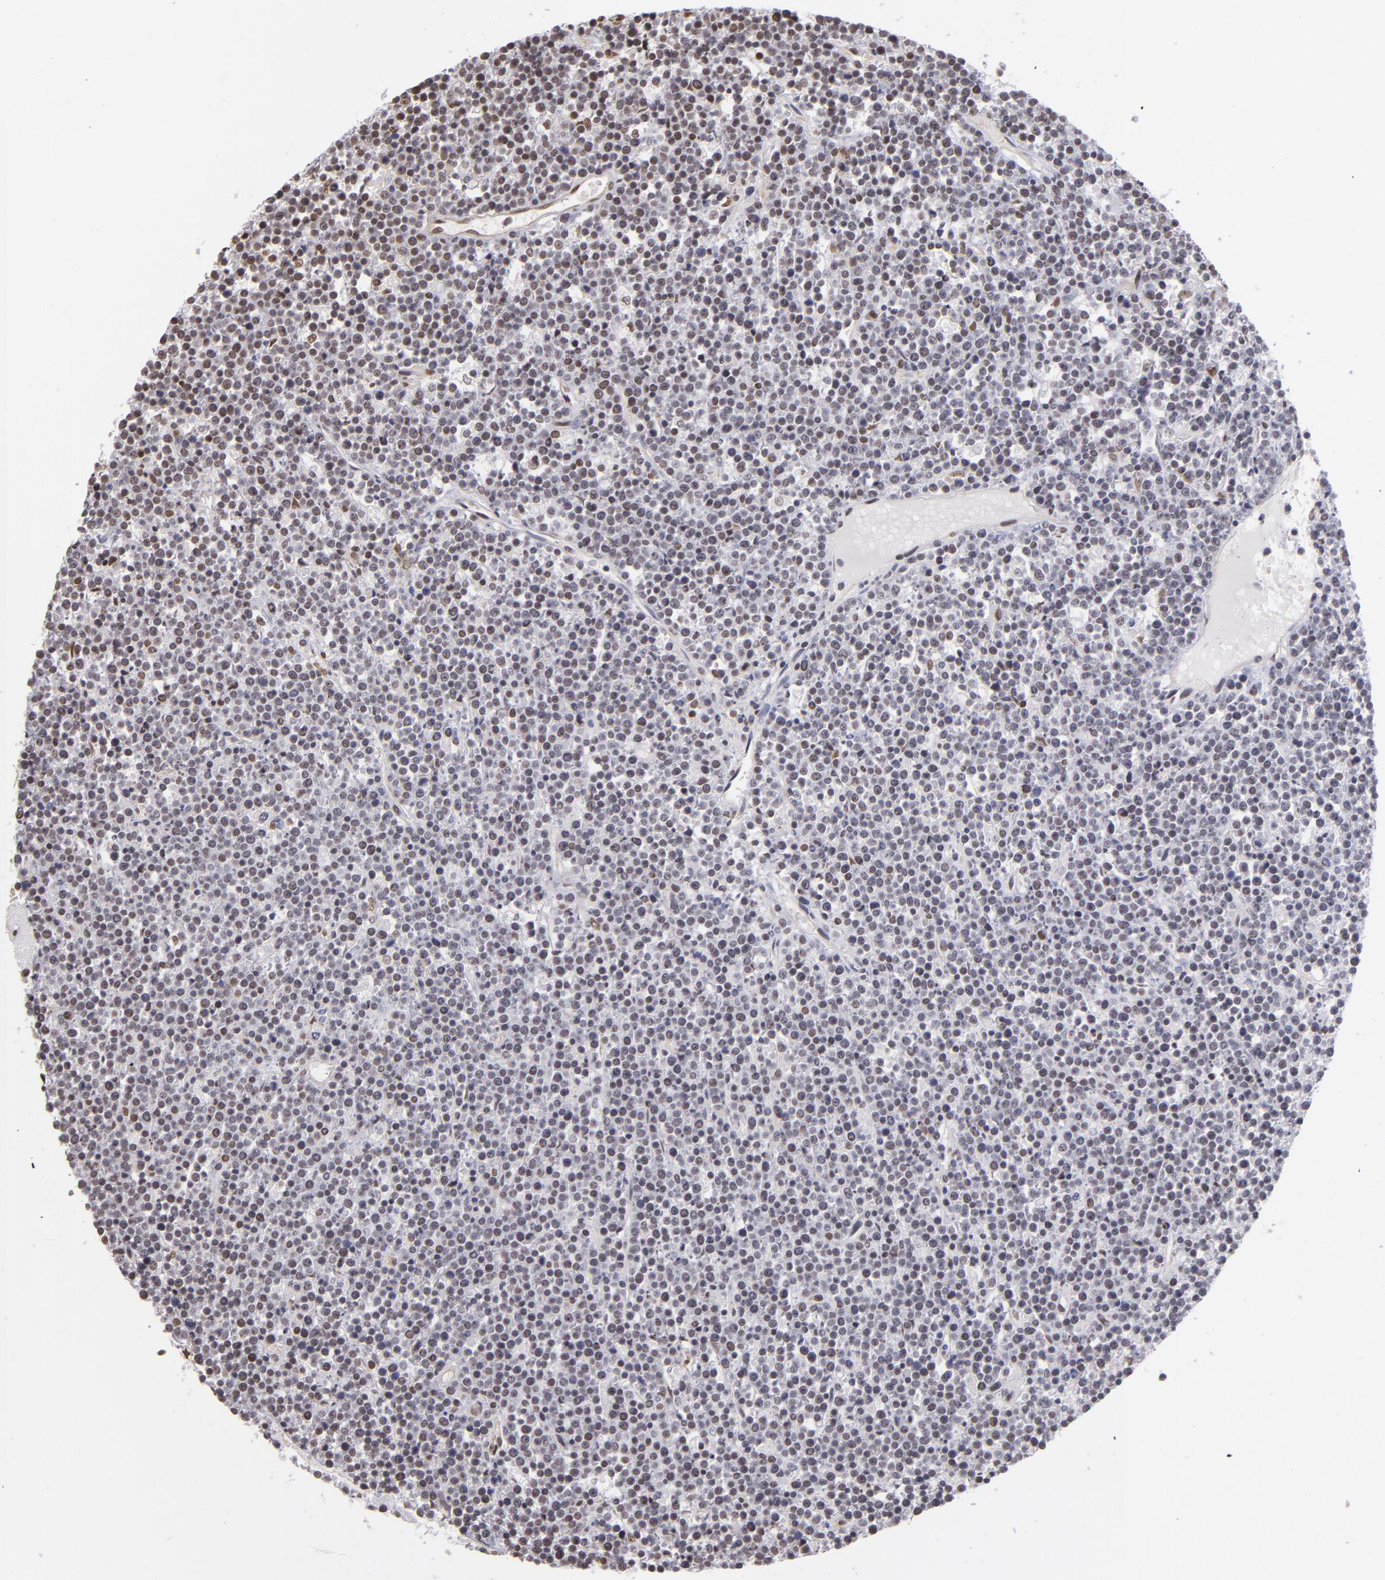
{"staining": {"intensity": "weak", "quantity": "25%-75%", "location": "nuclear"}, "tissue": "lymphoma", "cell_type": "Tumor cells", "image_type": "cancer", "snomed": [{"axis": "morphology", "description": "Malignant lymphoma, non-Hodgkin's type, High grade"}, {"axis": "topography", "description": "Ovary"}], "caption": "Human lymphoma stained for a protein (brown) exhibits weak nuclear positive expression in about 25%-75% of tumor cells.", "gene": "NCOR2", "patient": {"sex": "female", "age": 56}}